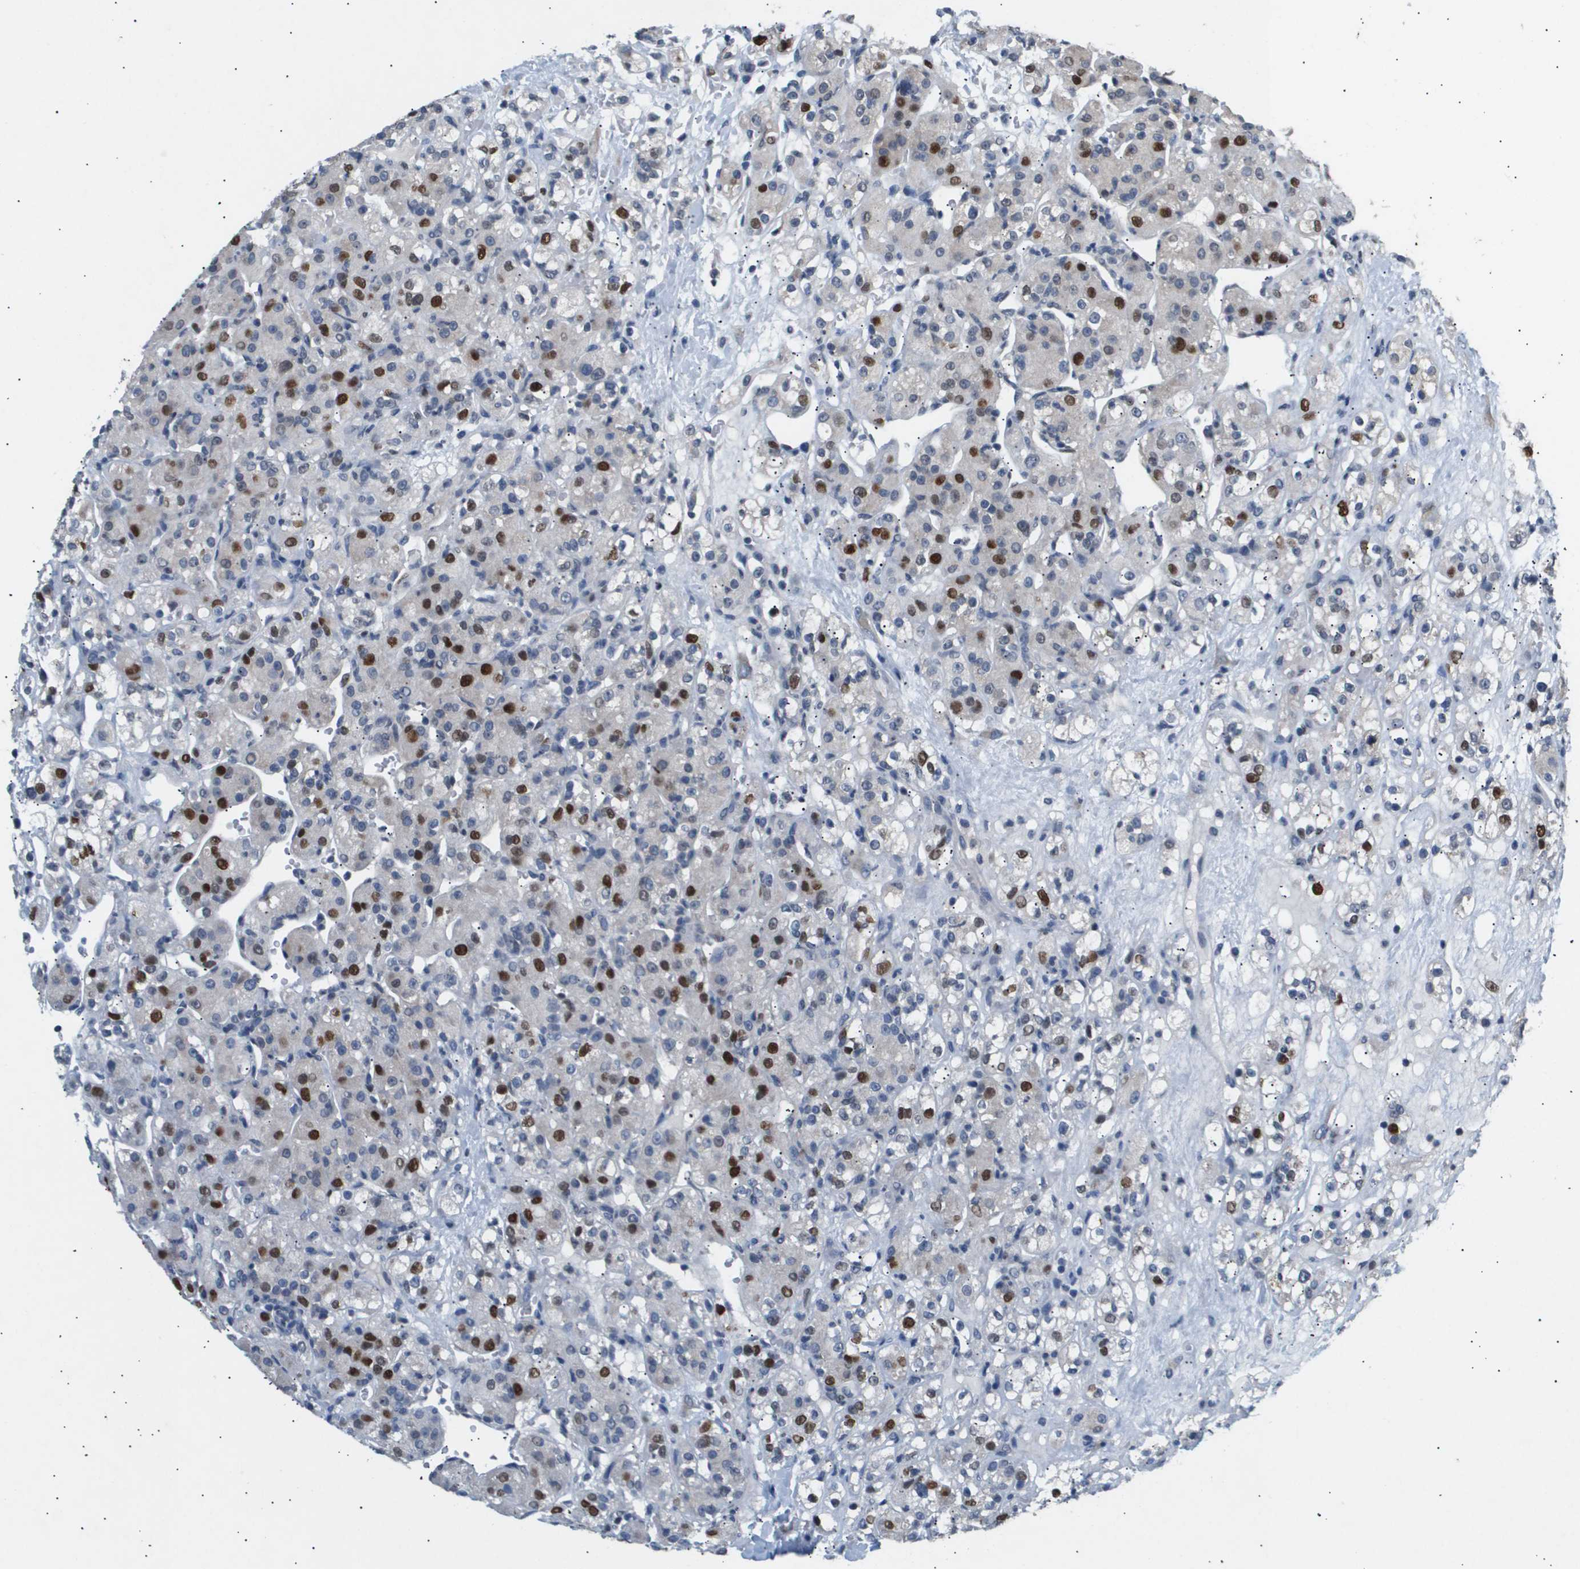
{"staining": {"intensity": "strong", "quantity": "25%-75%", "location": "nuclear"}, "tissue": "renal cancer", "cell_type": "Tumor cells", "image_type": "cancer", "snomed": [{"axis": "morphology", "description": "Normal tissue, NOS"}, {"axis": "morphology", "description": "Adenocarcinoma, NOS"}, {"axis": "topography", "description": "Kidney"}], "caption": "Renal cancer (adenocarcinoma) tissue demonstrates strong nuclear staining in approximately 25%-75% of tumor cells, visualized by immunohistochemistry.", "gene": "ANAPC2", "patient": {"sex": "male", "age": 61}}